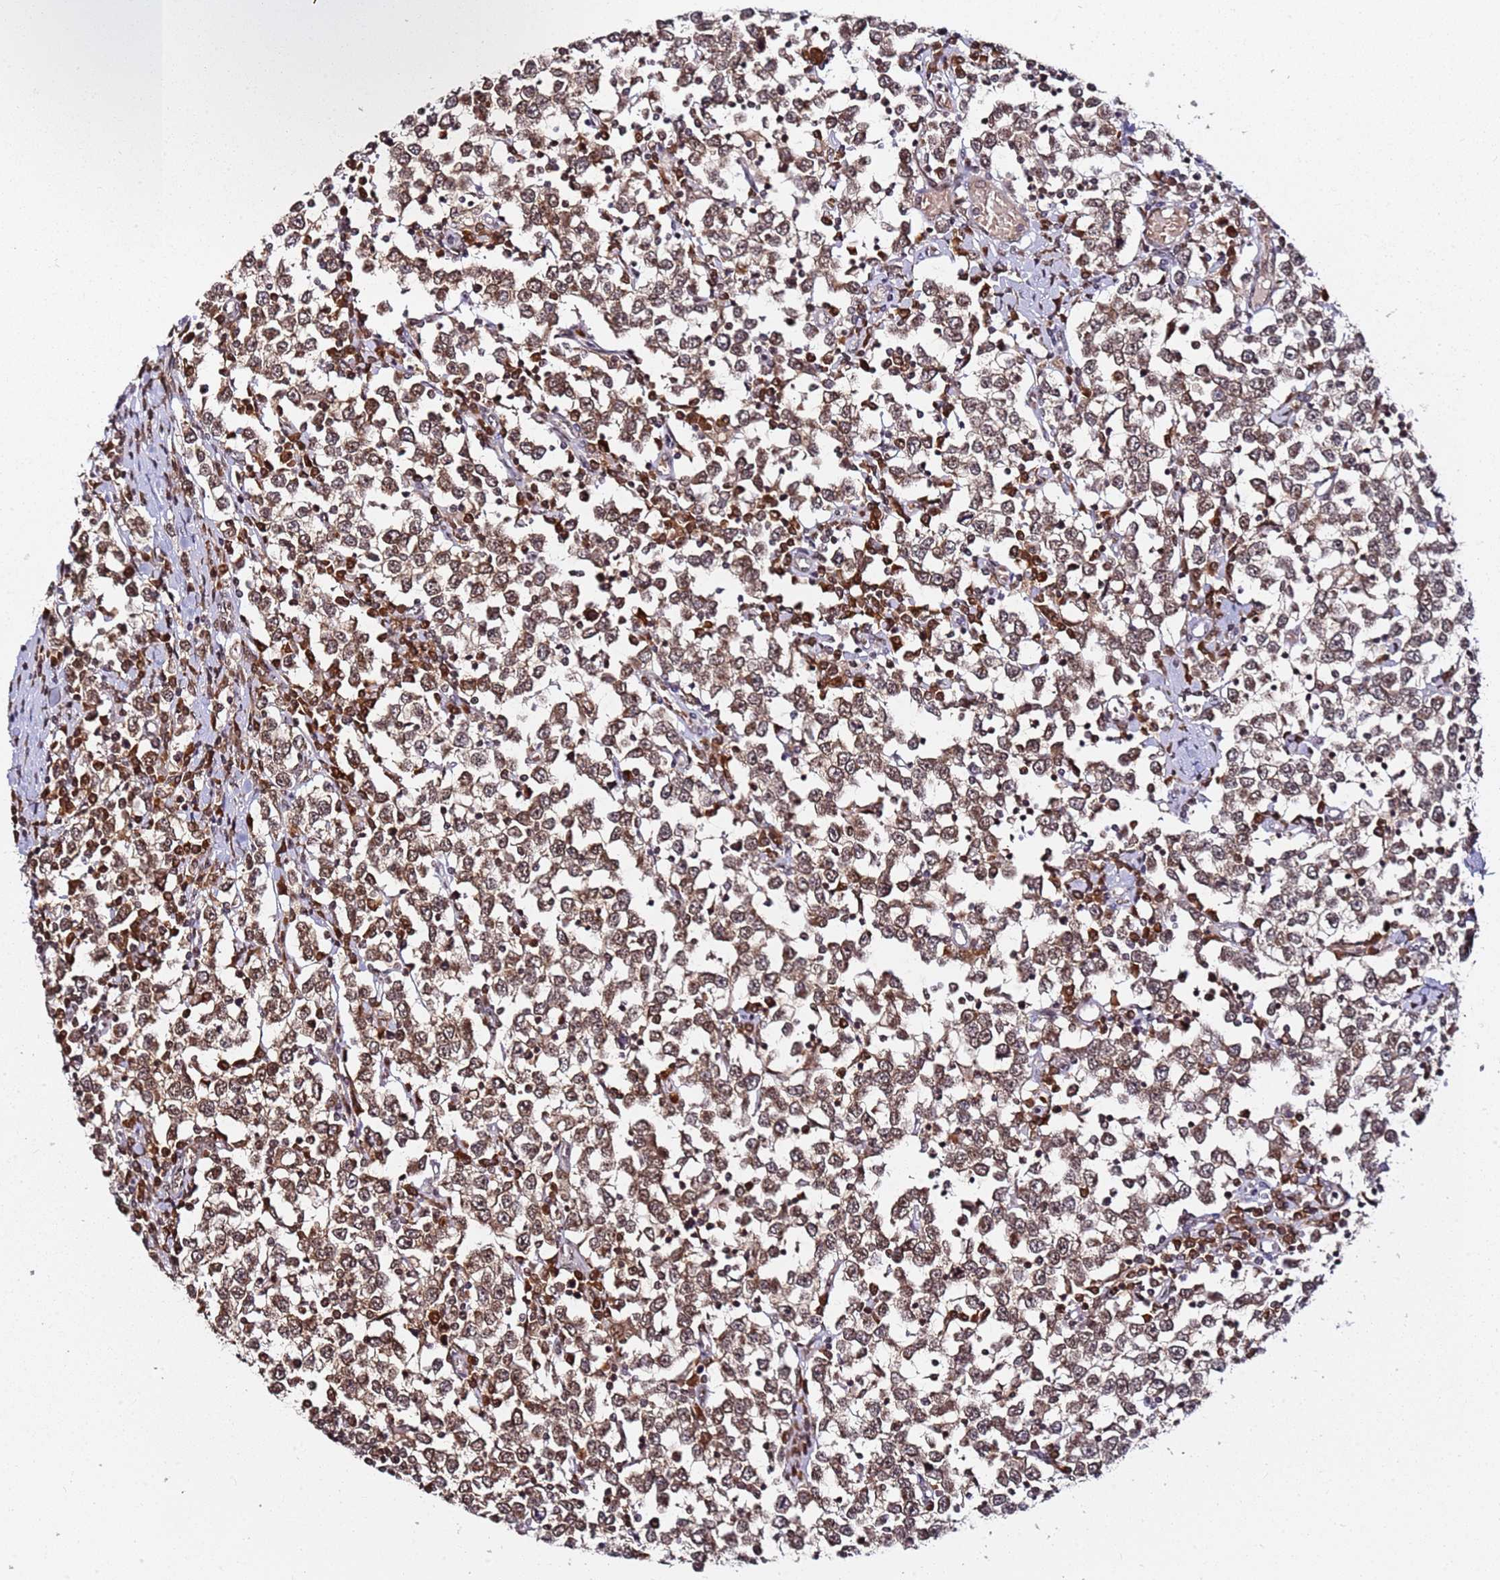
{"staining": {"intensity": "moderate", "quantity": ">75%", "location": "cytoplasmic/membranous,nuclear"}, "tissue": "testis cancer", "cell_type": "Tumor cells", "image_type": "cancer", "snomed": [{"axis": "morphology", "description": "Seminoma, NOS"}, {"axis": "topography", "description": "Testis"}], "caption": "A photomicrograph of human testis cancer stained for a protein shows moderate cytoplasmic/membranous and nuclear brown staining in tumor cells.", "gene": "RGS18", "patient": {"sex": "male", "age": 65}}